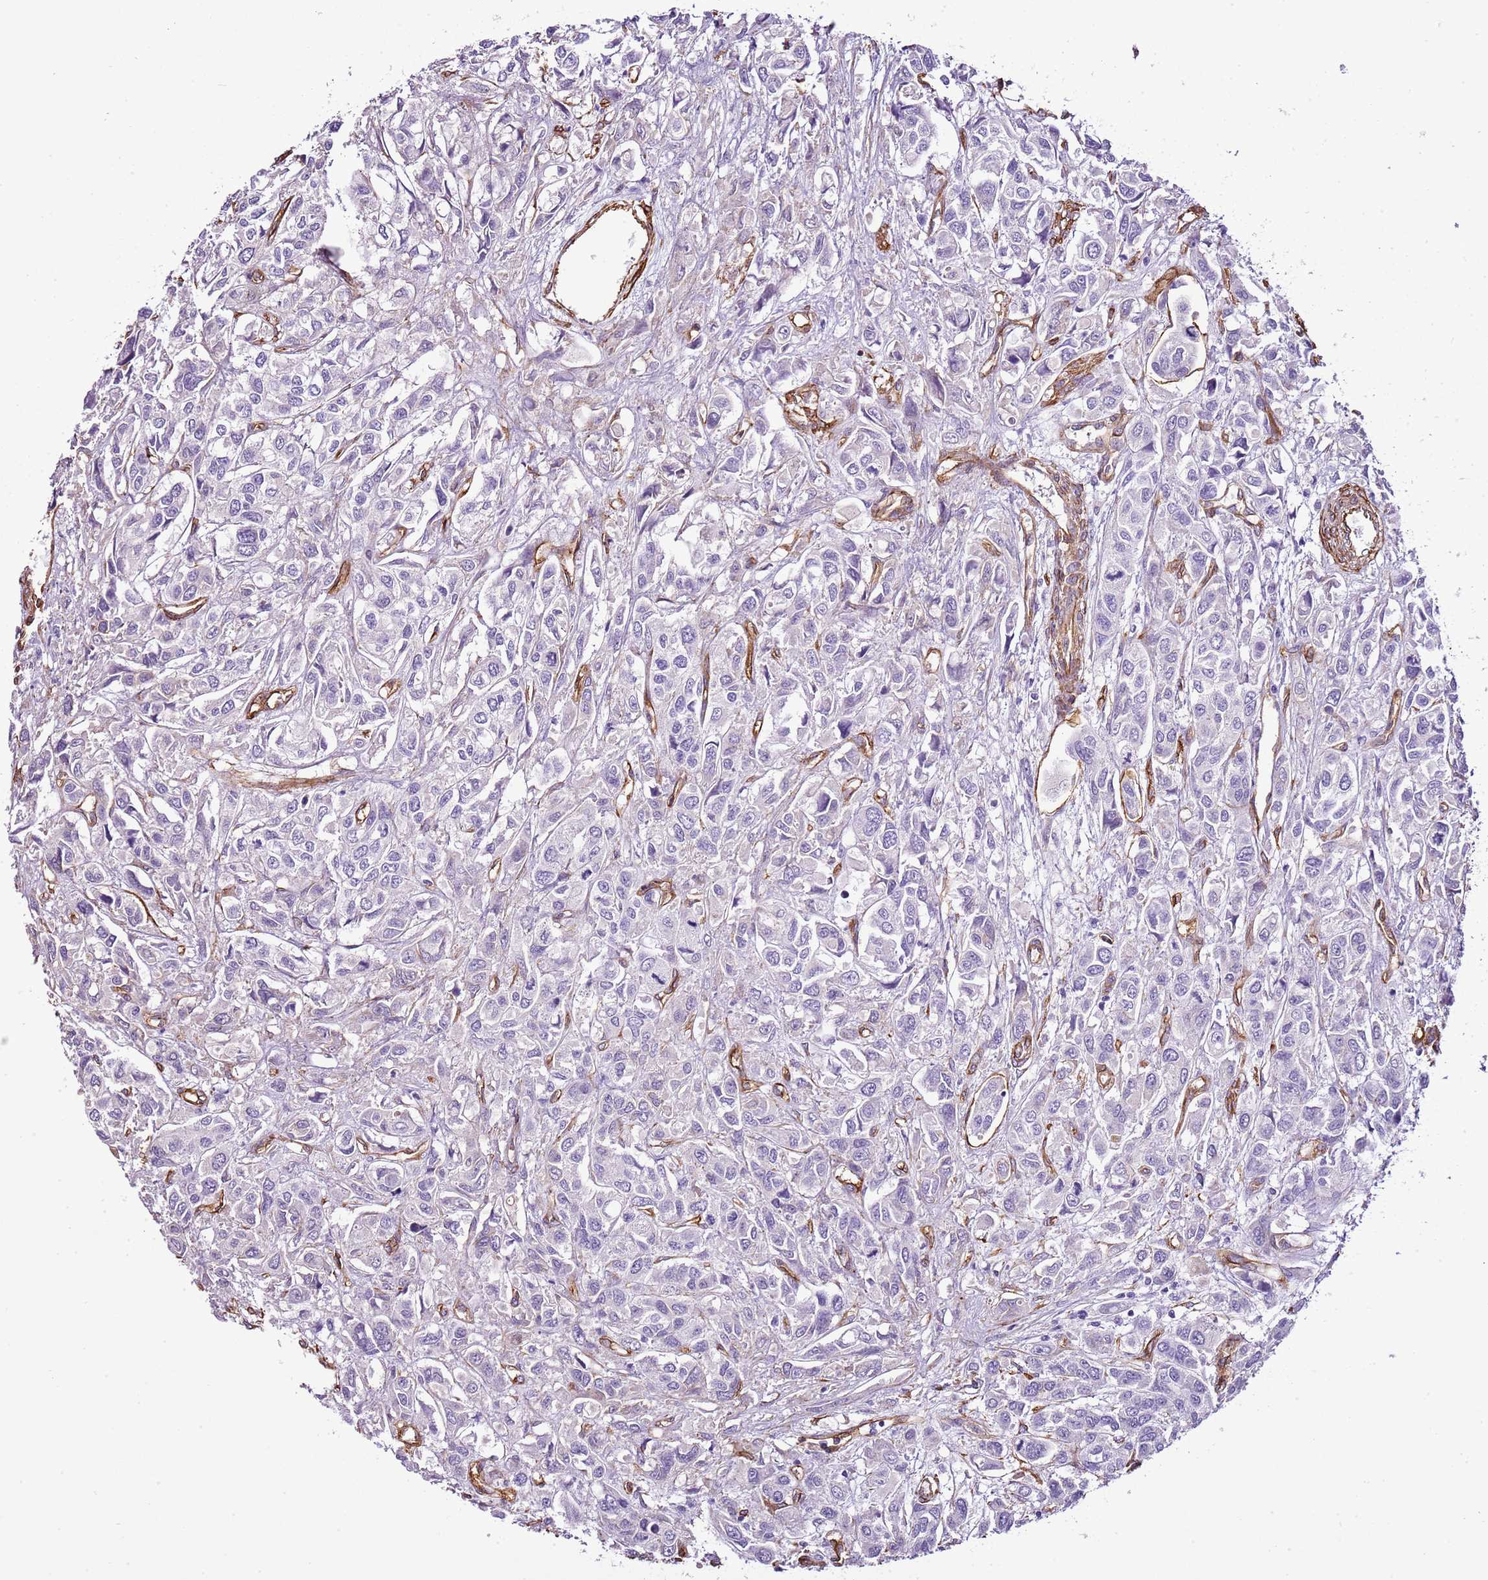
{"staining": {"intensity": "negative", "quantity": "none", "location": "none"}, "tissue": "urothelial cancer", "cell_type": "Tumor cells", "image_type": "cancer", "snomed": [{"axis": "morphology", "description": "Urothelial carcinoma, High grade"}, {"axis": "topography", "description": "Urinary bladder"}], "caption": "DAB immunohistochemical staining of urothelial cancer exhibits no significant positivity in tumor cells.", "gene": "CTDSPL", "patient": {"sex": "male", "age": 67}}